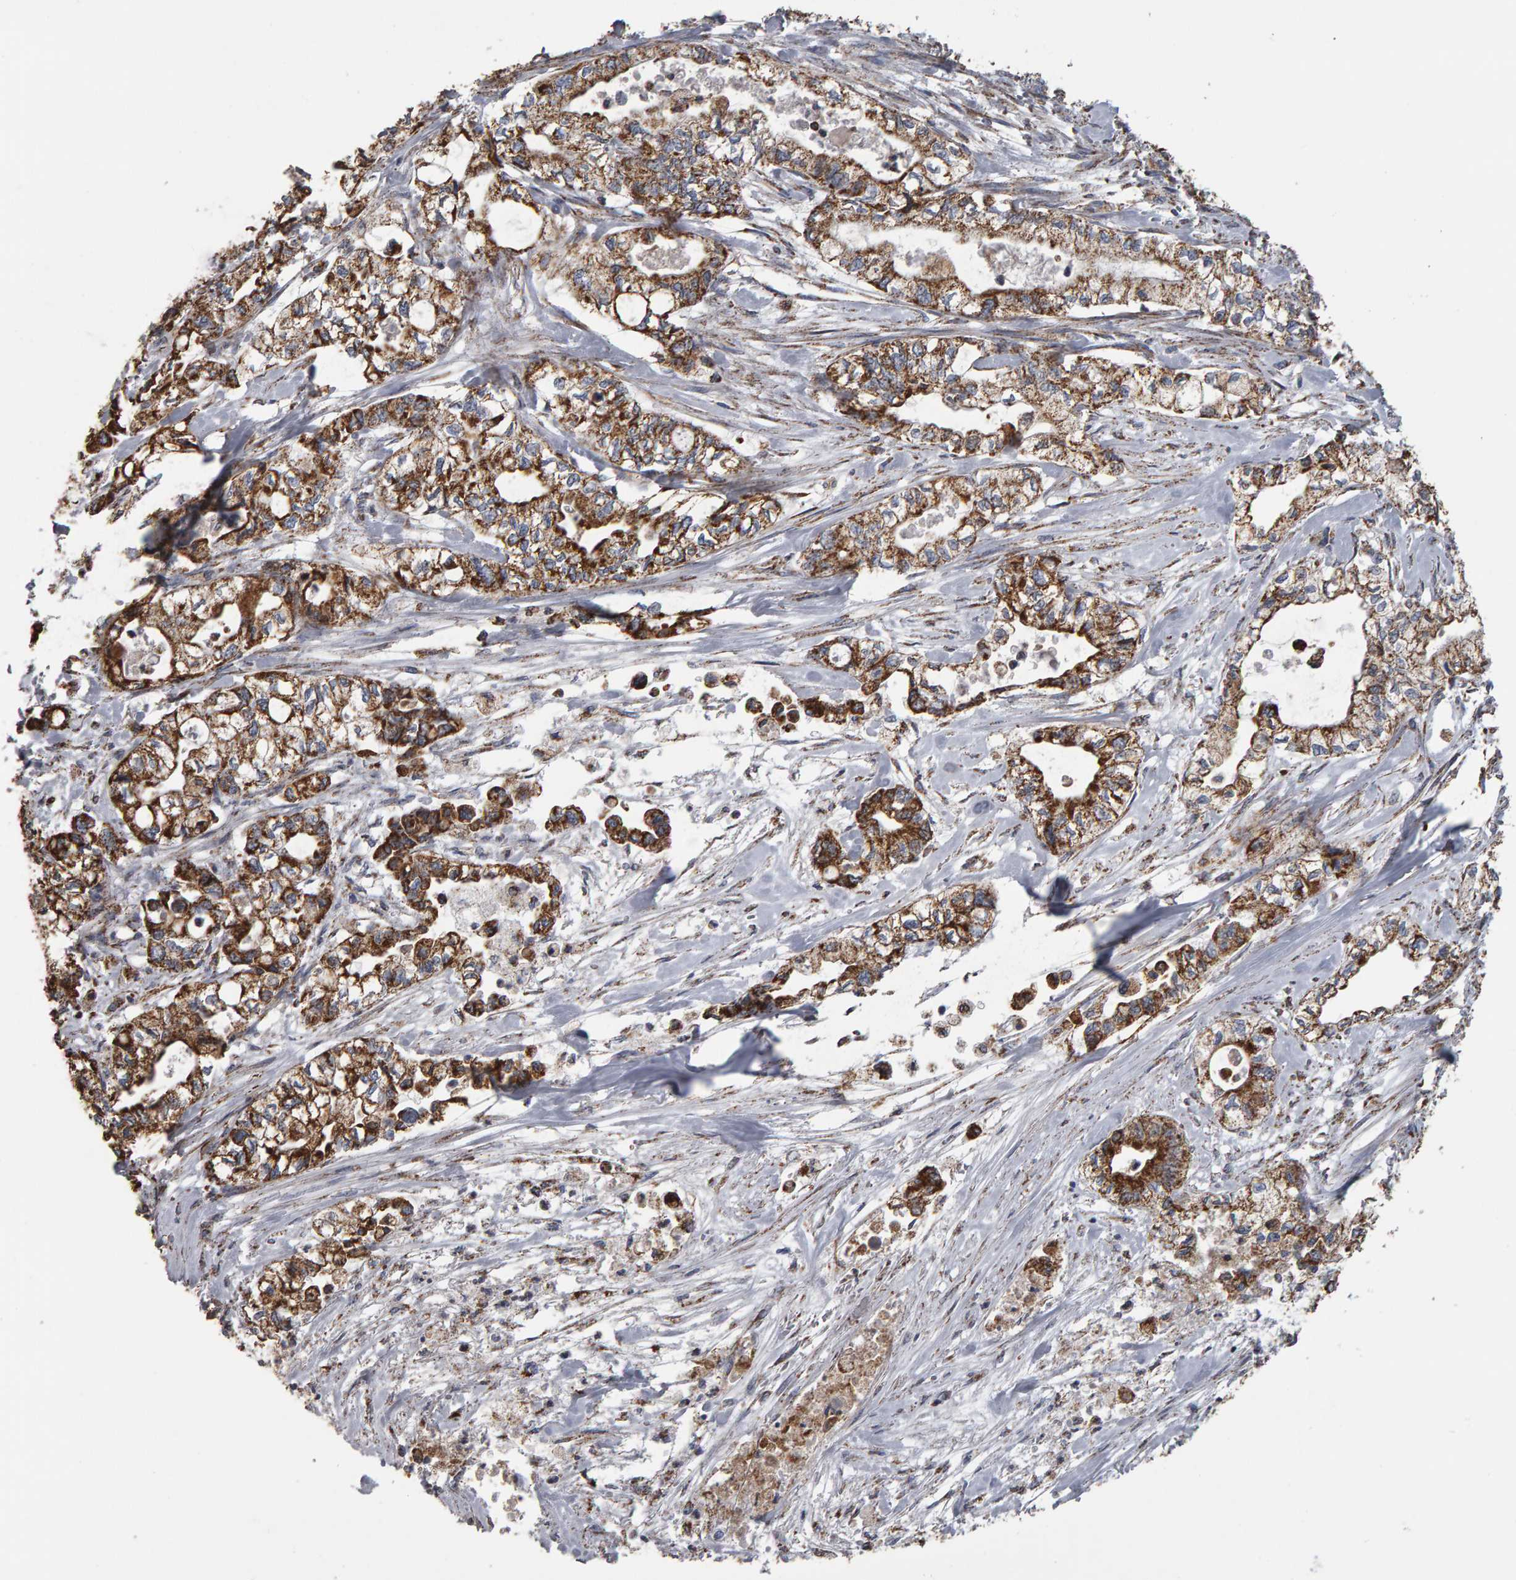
{"staining": {"intensity": "strong", "quantity": ">75%", "location": "cytoplasmic/membranous"}, "tissue": "pancreatic cancer", "cell_type": "Tumor cells", "image_type": "cancer", "snomed": [{"axis": "morphology", "description": "Adenocarcinoma, NOS"}, {"axis": "topography", "description": "Pancreas"}], "caption": "Pancreatic adenocarcinoma tissue displays strong cytoplasmic/membranous expression in about >75% of tumor cells, visualized by immunohistochemistry.", "gene": "TOM1L1", "patient": {"sex": "male", "age": 79}}